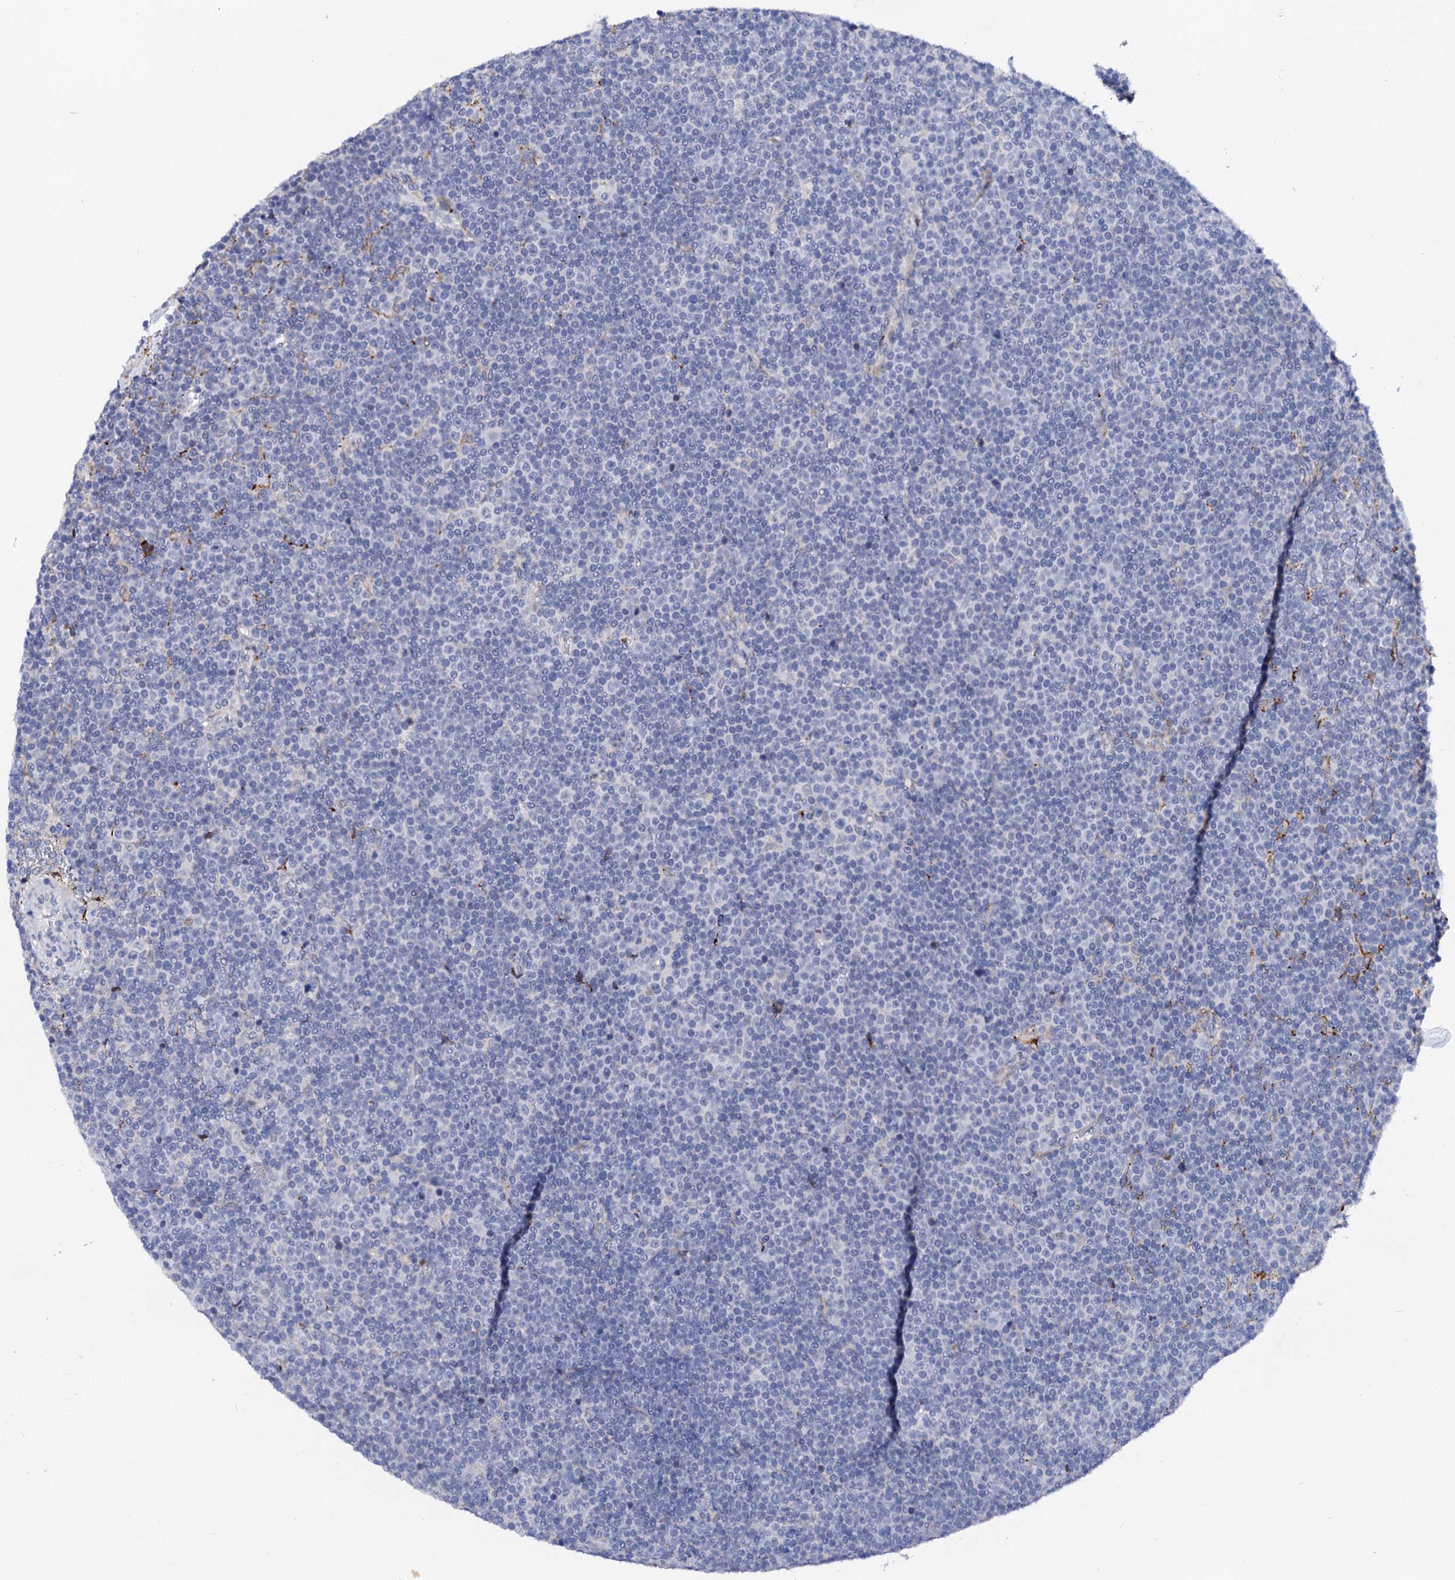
{"staining": {"intensity": "negative", "quantity": "none", "location": "none"}, "tissue": "lymphoma", "cell_type": "Tumor cells", "image_type": "cancer", "snomed": [{"axis": "morphology", "description": "Malignant lymphoma, non-Hodgkin's type, Low grade"}, {"axis": "topography", "description": "Lymph node"}], "caption": "The IHC image has no significant expression in tumor cells of lymphoma tissue.", "gene": "MED13L", "patient": {"sex": "female", "age": 67}}